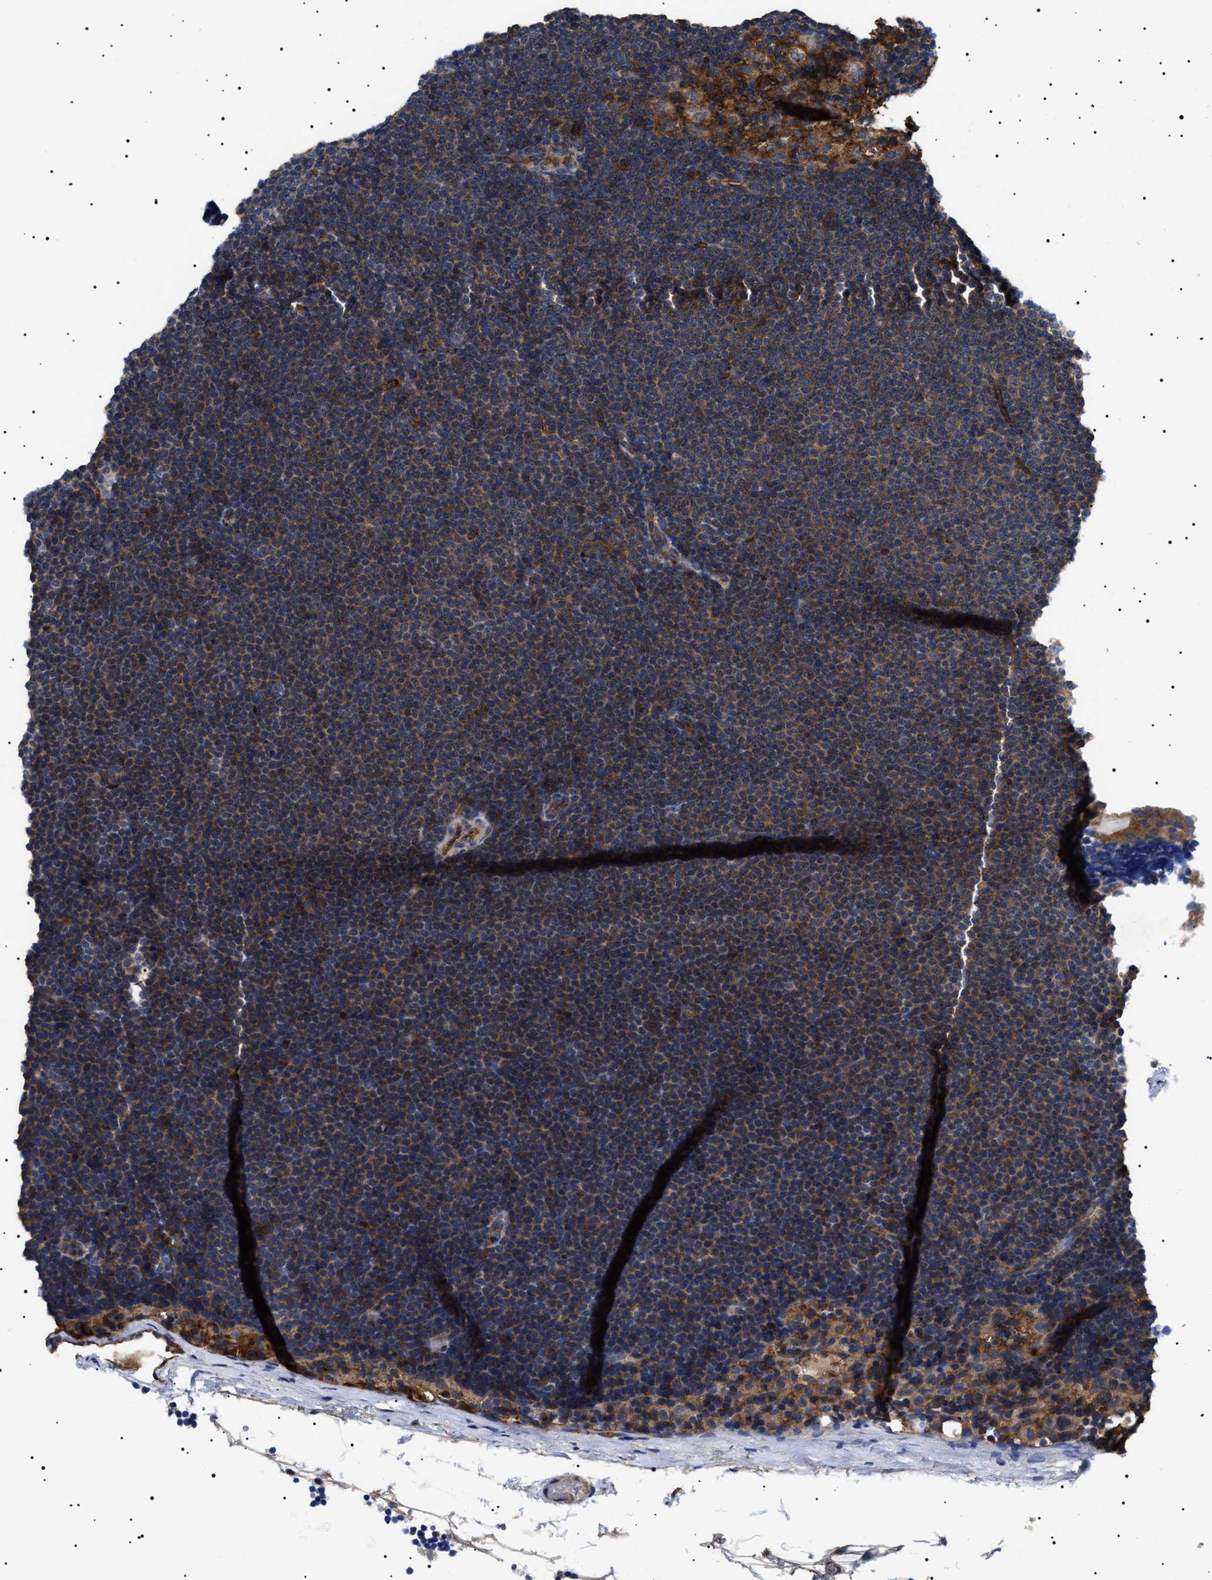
{"staining": {"intensity": "weak", "quantity": "25%-75%", "location": "cytoplasmic/membranous"}, "tissue": "lymphoma", "cell_type": "Tumor cells", "image_type": "cancer", "snomed": [{"axis": "morphology", "description": "Malignant lymphoma, non-Hodgkin's type, Low grade"}, {"axis": "topography", "description": "Lymph node"}], "caption": "Brown immunohistochemical staining in human low-grade malignant lymphoma, non-Hodgkin's type demonstrates weak cytoplasmic/membranous positivity in about 25%-75% of tumor cells.", "gene": "TPP2", "patient": {"sex": "female", "age": 53}}